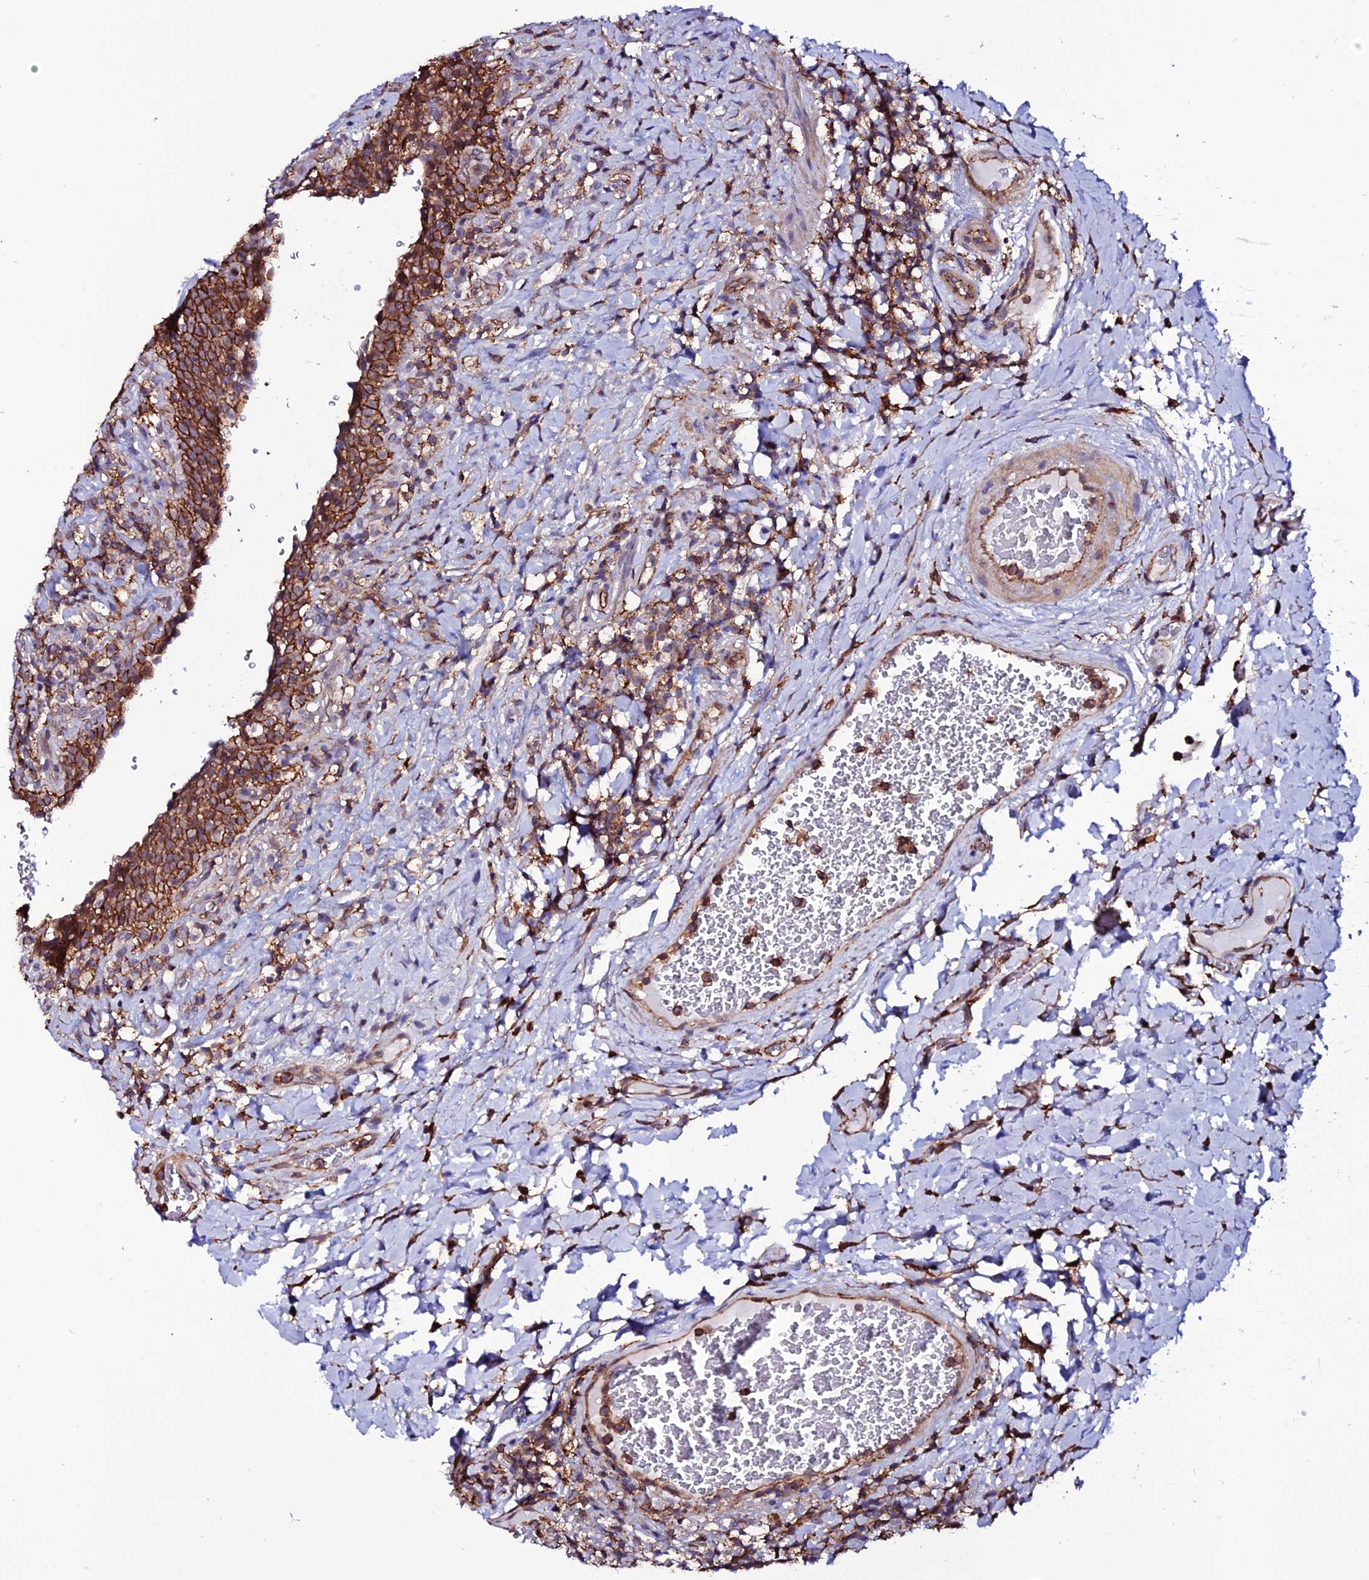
{"staining": {"intensity": "strong", "quantity": ">75%", "location": "cytoplasmic/membranous"}, "tissue": "urinary bladder", "cell_type": "Urothelial cells", "image_type": "normal", "snomed": [{"axis": "morphology", "description": "Normal tissue, NOS"}, {"axis": "morphology", "description": "Inflammation, NOS"}, {"axis": "topography", "description": "Urinary bladder"}], "caption": "High-power microscopy captured an IHC histopathology image of unremarkable urinary bladder, revealing strong cytoplasmic/membranous staining in about >75% of urothelial cells. The staining was performed using DAB to visualize the protein expression in brown, while the nuclei were stained in blue with hematoxylin (Magnification: 20x).", "gene": "USP17L10", "patient": {"sex": "male", "age": 64}}